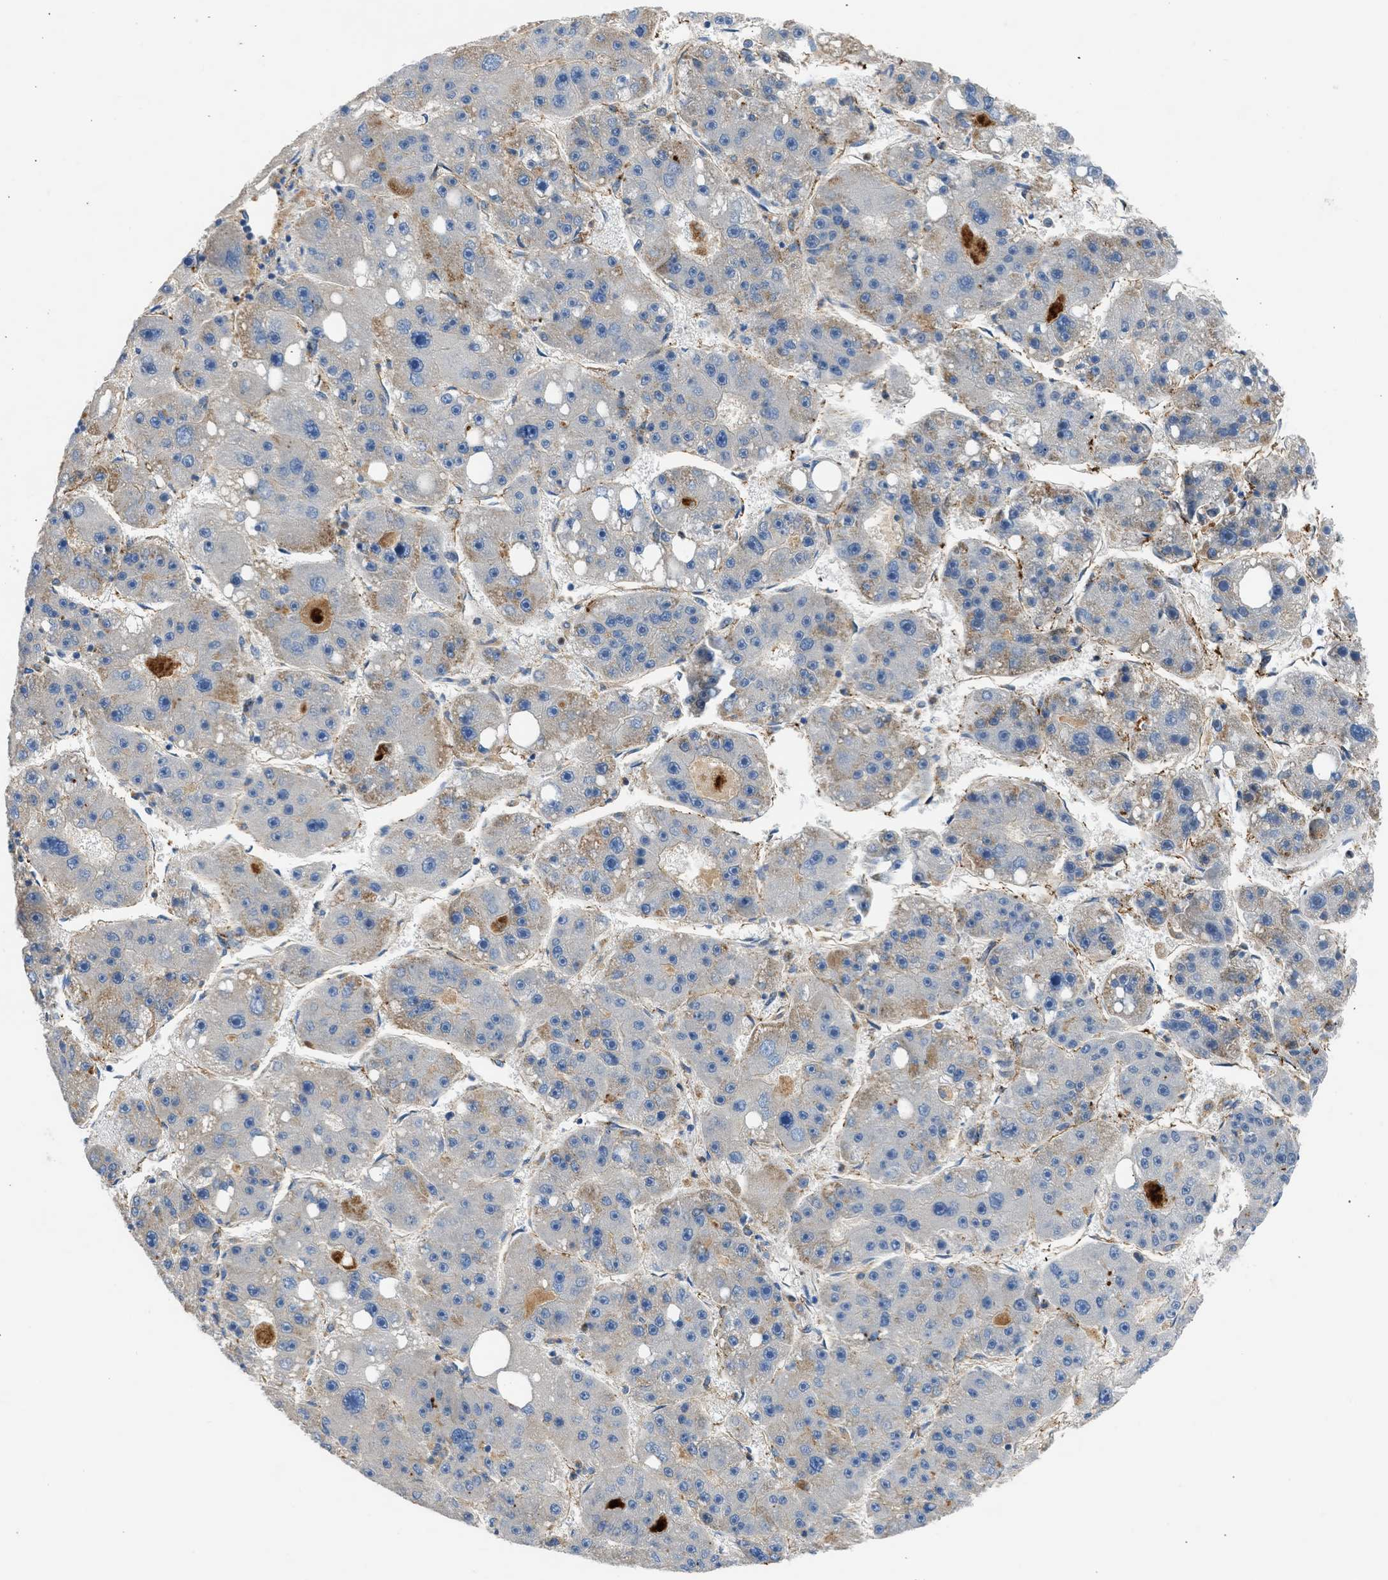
{"staining": {"intensity": "weak", "quantity": "<25%", "location": "cytoplasmic/membranous"}, "tissue": "liver cancer", "cell_type": "Tumor cells", "image_type": "cancer", "snomed": [{"axis": "morphology", "description": "Carcinoma, Hepatocellular, NOS"}, {"axis": "topography", "description": "Liver"}], "caption": "Tumor cells are negative for protein expression in human liver cancer. (DAB immunohistochemistry, high magnification).", "gene": "ULK4", "patient": {"sex": "female", "age": 61}}